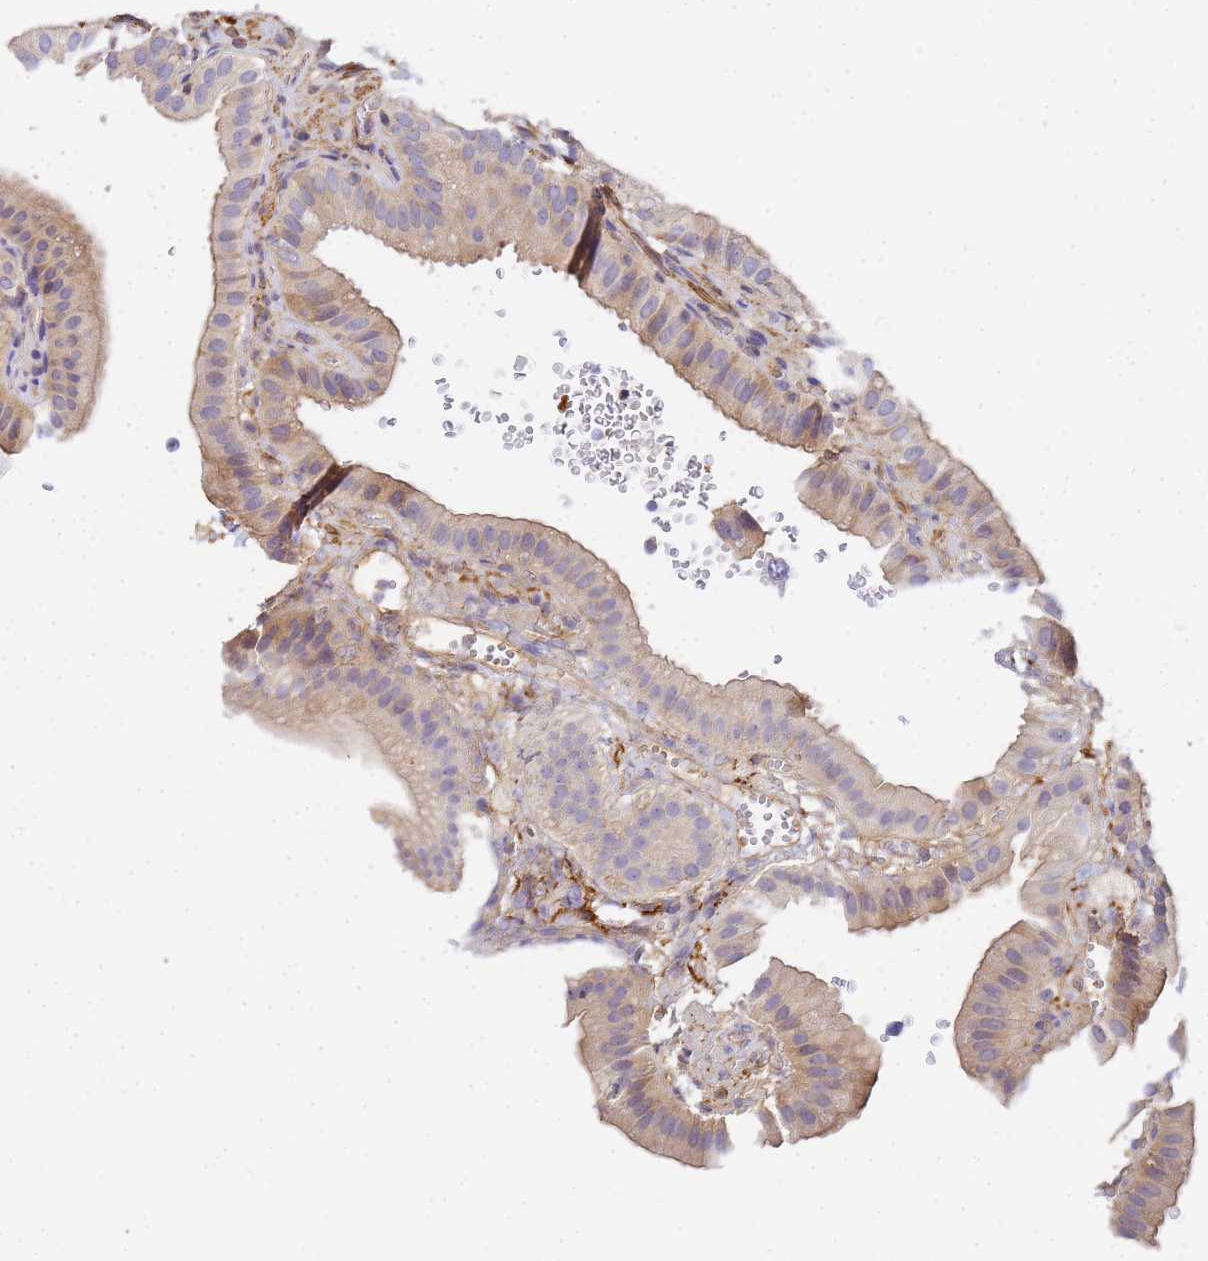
{"staining": {"intensity": "weak", "quantity": ">75%", "location": "cytoplasmic/membranous"}, "tissue": "gallbladder", "cell_type": "Glandular cells", "image_type": "normal", "snomed": [{"axis": "morphology", "description": "Normal tissue, NOS"}, {"axis": "topography", "description": "Gallbladder"}], "caption": "A photomicrograph showing weak cytoplasmic/membranous expression in about >75% of glandular cells in normal gallbladder, as visualized by brown immunohistochemical staining.", "gene": "MYL10", "patient": {"sex": "female", "age": 61}}